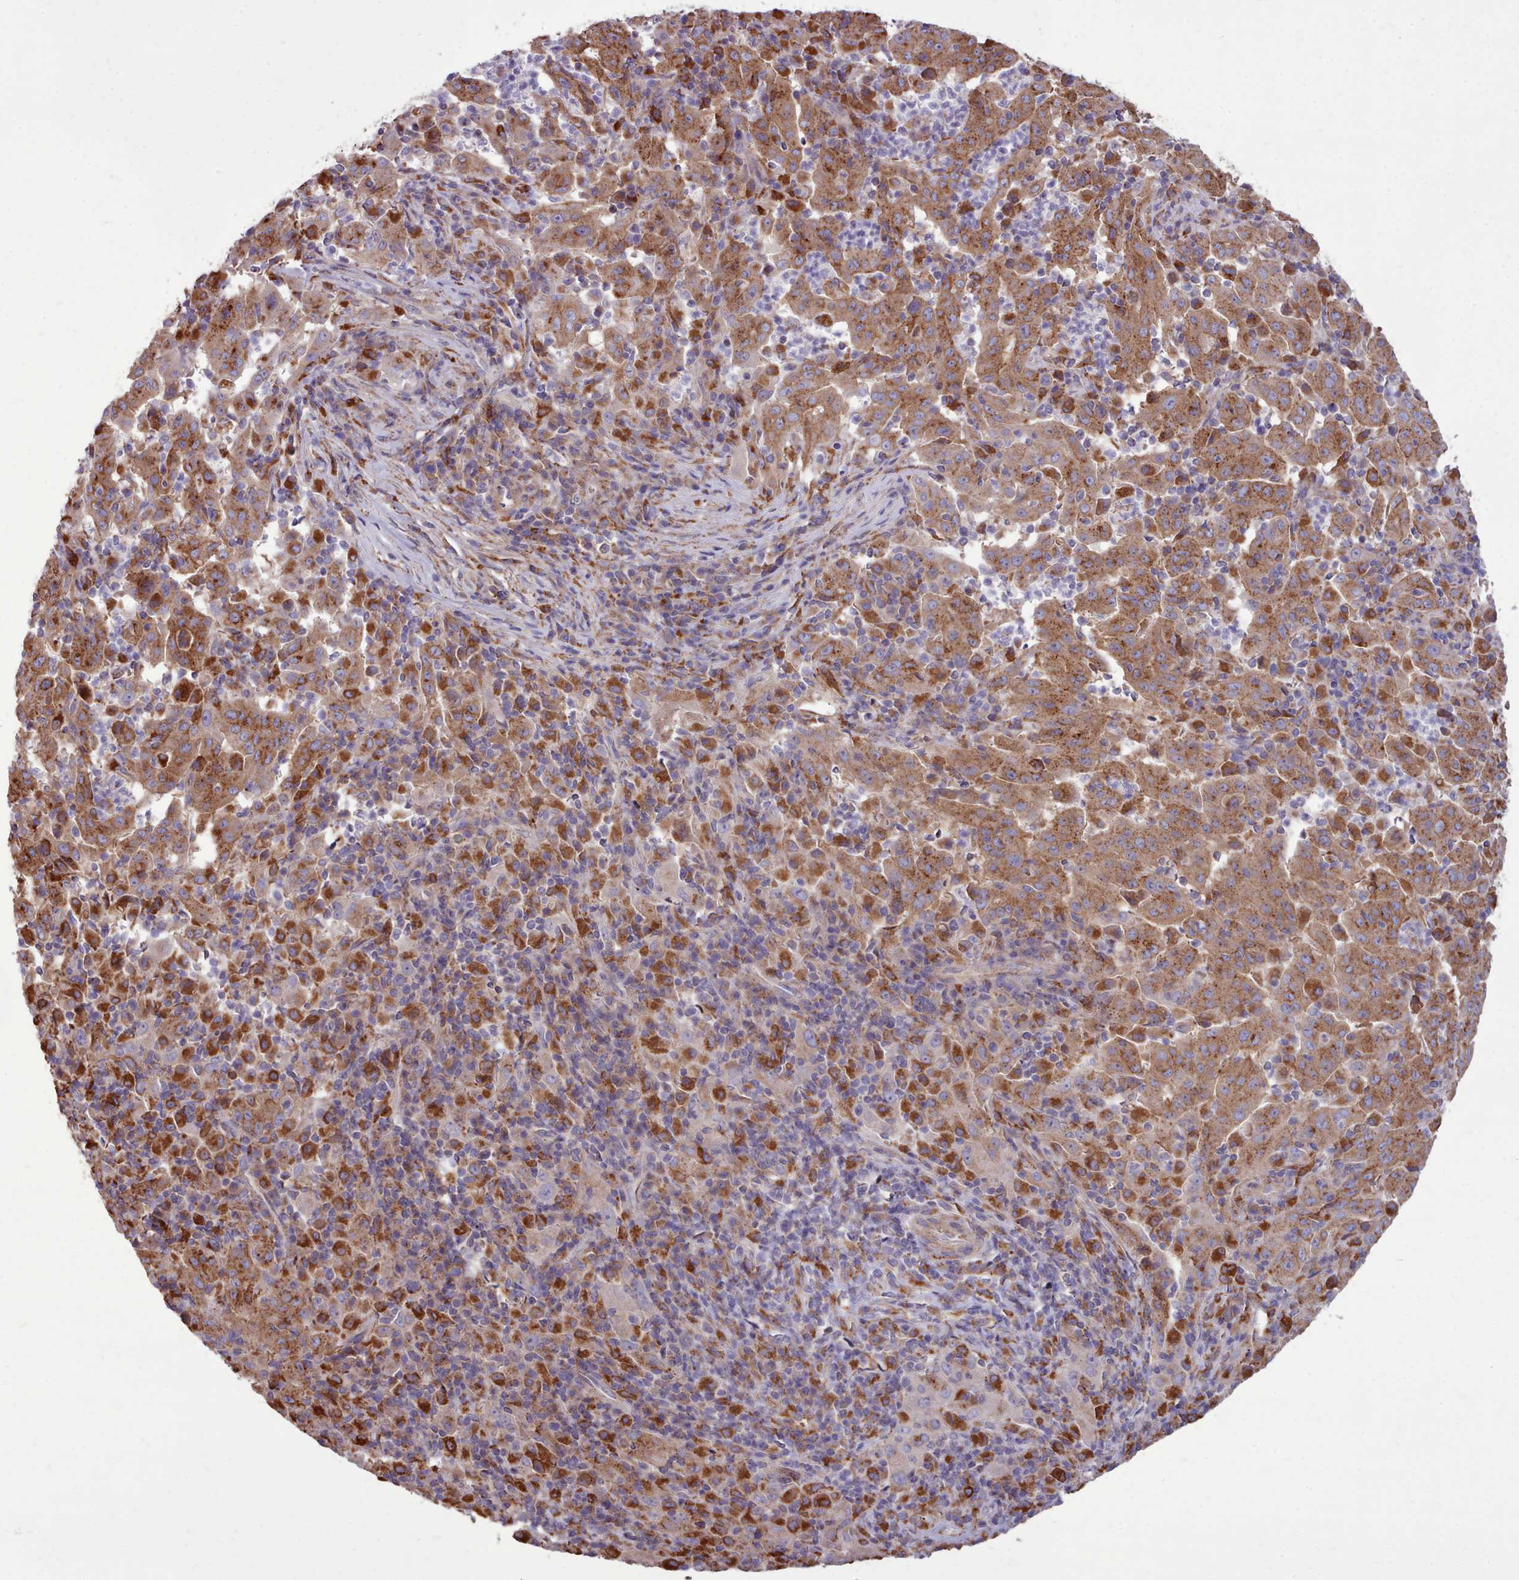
{"staining": {"intensity": "moderate", "quantity": ">75%", "location": "cytoplasmic/membranous"}, "tissue": "pancreatic cancer", "cell_type": "Tumor cells", "image_type": "cancer", "snomed": [{"axis": "morphology", "description": "Adenocarcinoma, NOS"}, {"axis": "topography", "description": "Pancreas"}], "caption": "Protein staining exhibits moderate cytoplasmic/membranous staining in approximately >75% of tumor cells in adenocarcinoma (pancreatic).", "gene": "PACSIN3", "patient": {"sex": "male", "age": 63}}